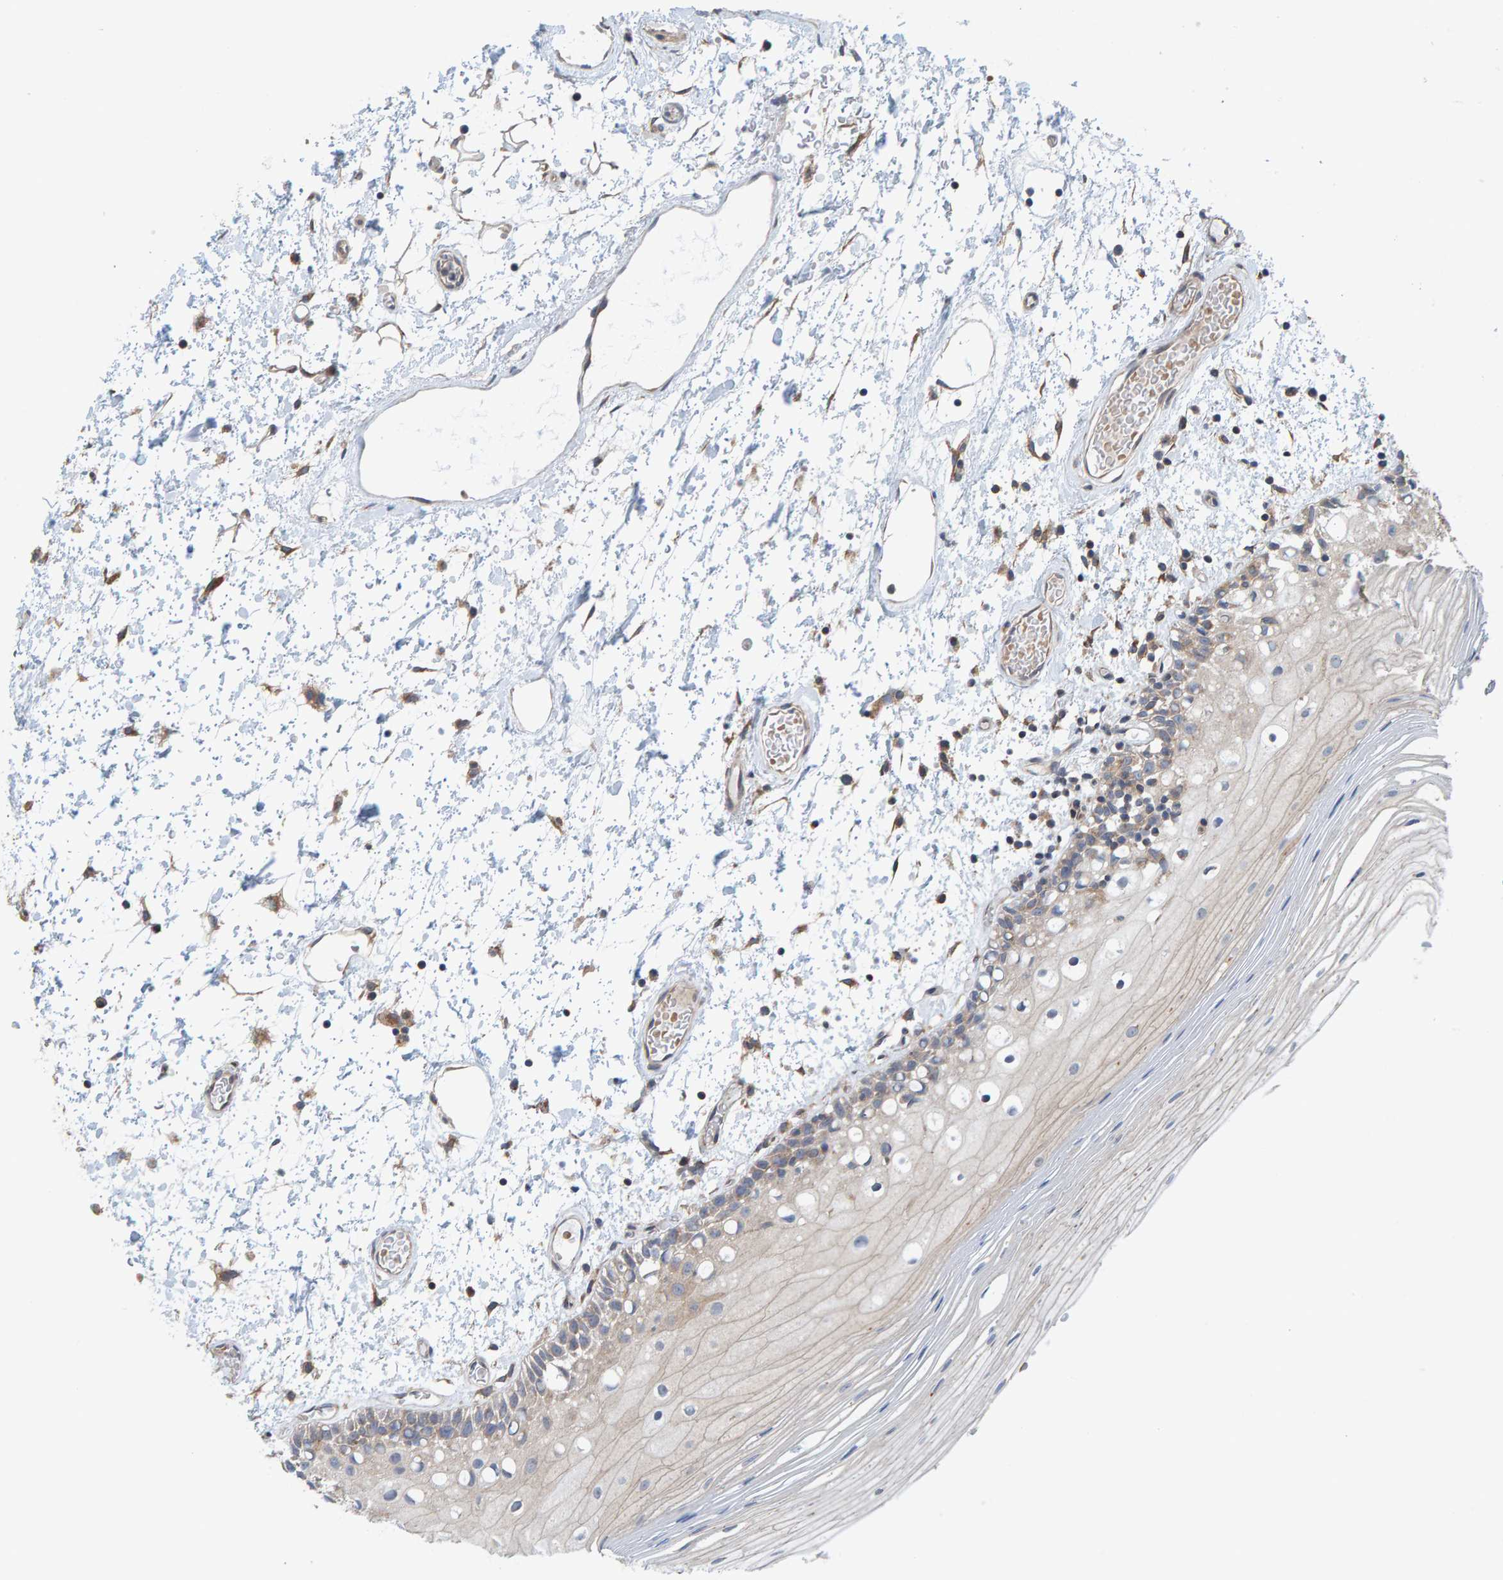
{"staining": {"intensity": "weak", "quantity": "25%-75%", "location": "cytoplasmic/membranous"}, "tissue": "oral mucosa", "cell_type": "Squamous epithelial cells", "image_type": "normal", "snomed": [{"axis": "morphology", "description": "Normal tissue, NOS"}, {"axis": "topography", "description": "Oral tissue"}], "caption": "Protein staining of unremarkable oral mucosa demonstrates weak cytoplasmic/membranous expression in about 25%-75% of squamous epithelial cells.", "gene": "UBAP1", "patient": {"sex": "male", "age": 52}}